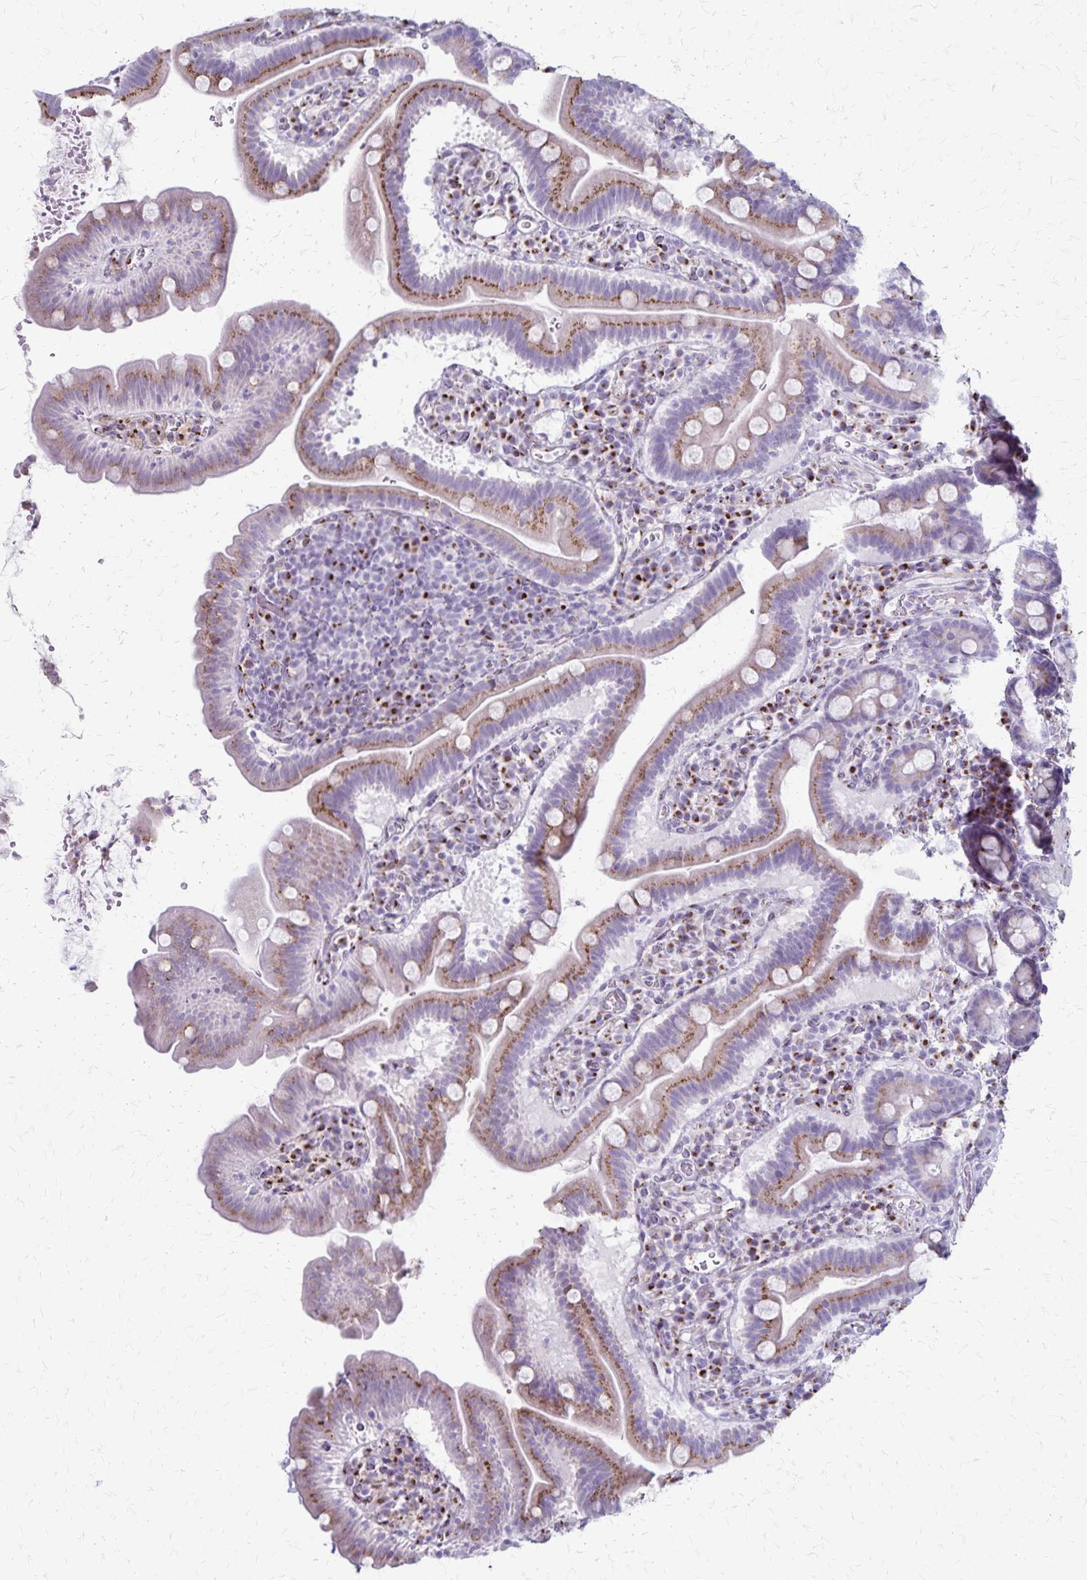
{"staining": {"intensity": "moderate", "quantity": "25%-75%", "location": "cytoplasmic/membranous"}, "tissue": "small intestine", "cell_type": "Glandular cells", "image_type": "normal", "snomed": [{"axis": "morphology", "description": "Normal tissue, NOS"}, {"axis": "topography", "description": "Small intestine"}], "caption": "Immunohistochemical staining of benign small intestine reveals moderate cytoplasmic/membranous protein expression in about 25%-75% of glandular cells. Nuclei are stained in blue.", "gene": "MCFD2", "patient": {"sex": "male", "age": 26}}